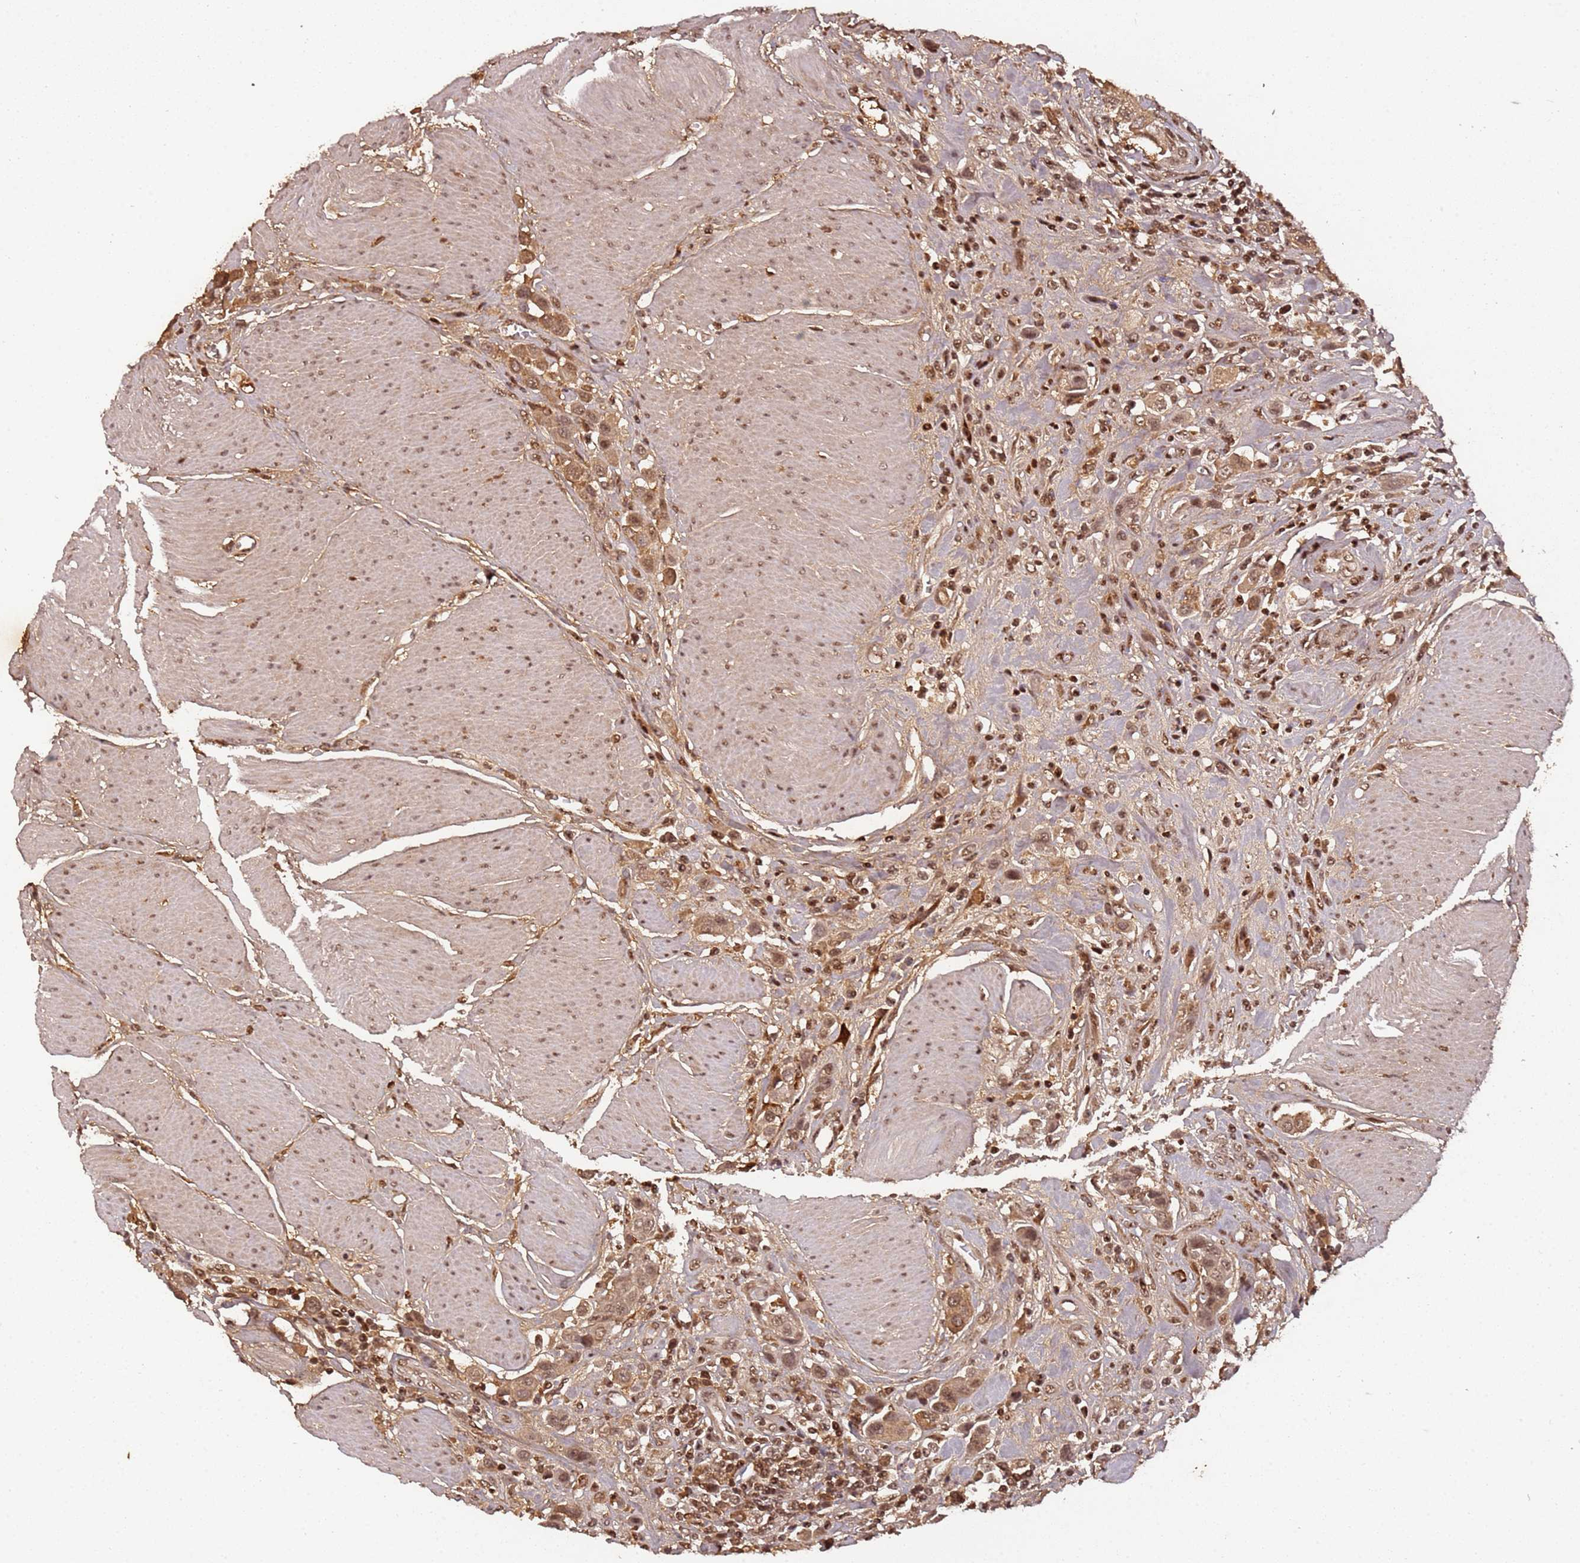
{"staining": {"intensity": "moderate", "quantity": ">75%", "location": "cytoplasmic/membranous,nuclear"}, "tissue": "urothelial cancer", "cell_type": "Tumor cells", "image_type": "cancer", "snomed": [{"axis": "morphology", "description": "Urothelial carcinoma, High grade"}, {"axis": "topography", "description": "Urinary bladder"}], "caption": "This histopathology image shows high-grade urothelial carcinoma stained with immunohistochemistry (IHC) to label a protein in brown. The cytoplasmic/membranous and nuclear of tumor cells show moderate positivity for the protein. Nuclei are counter-stained blue.", "gene": "COL1A2", "patient": {"sex": "male", "age": 50}}